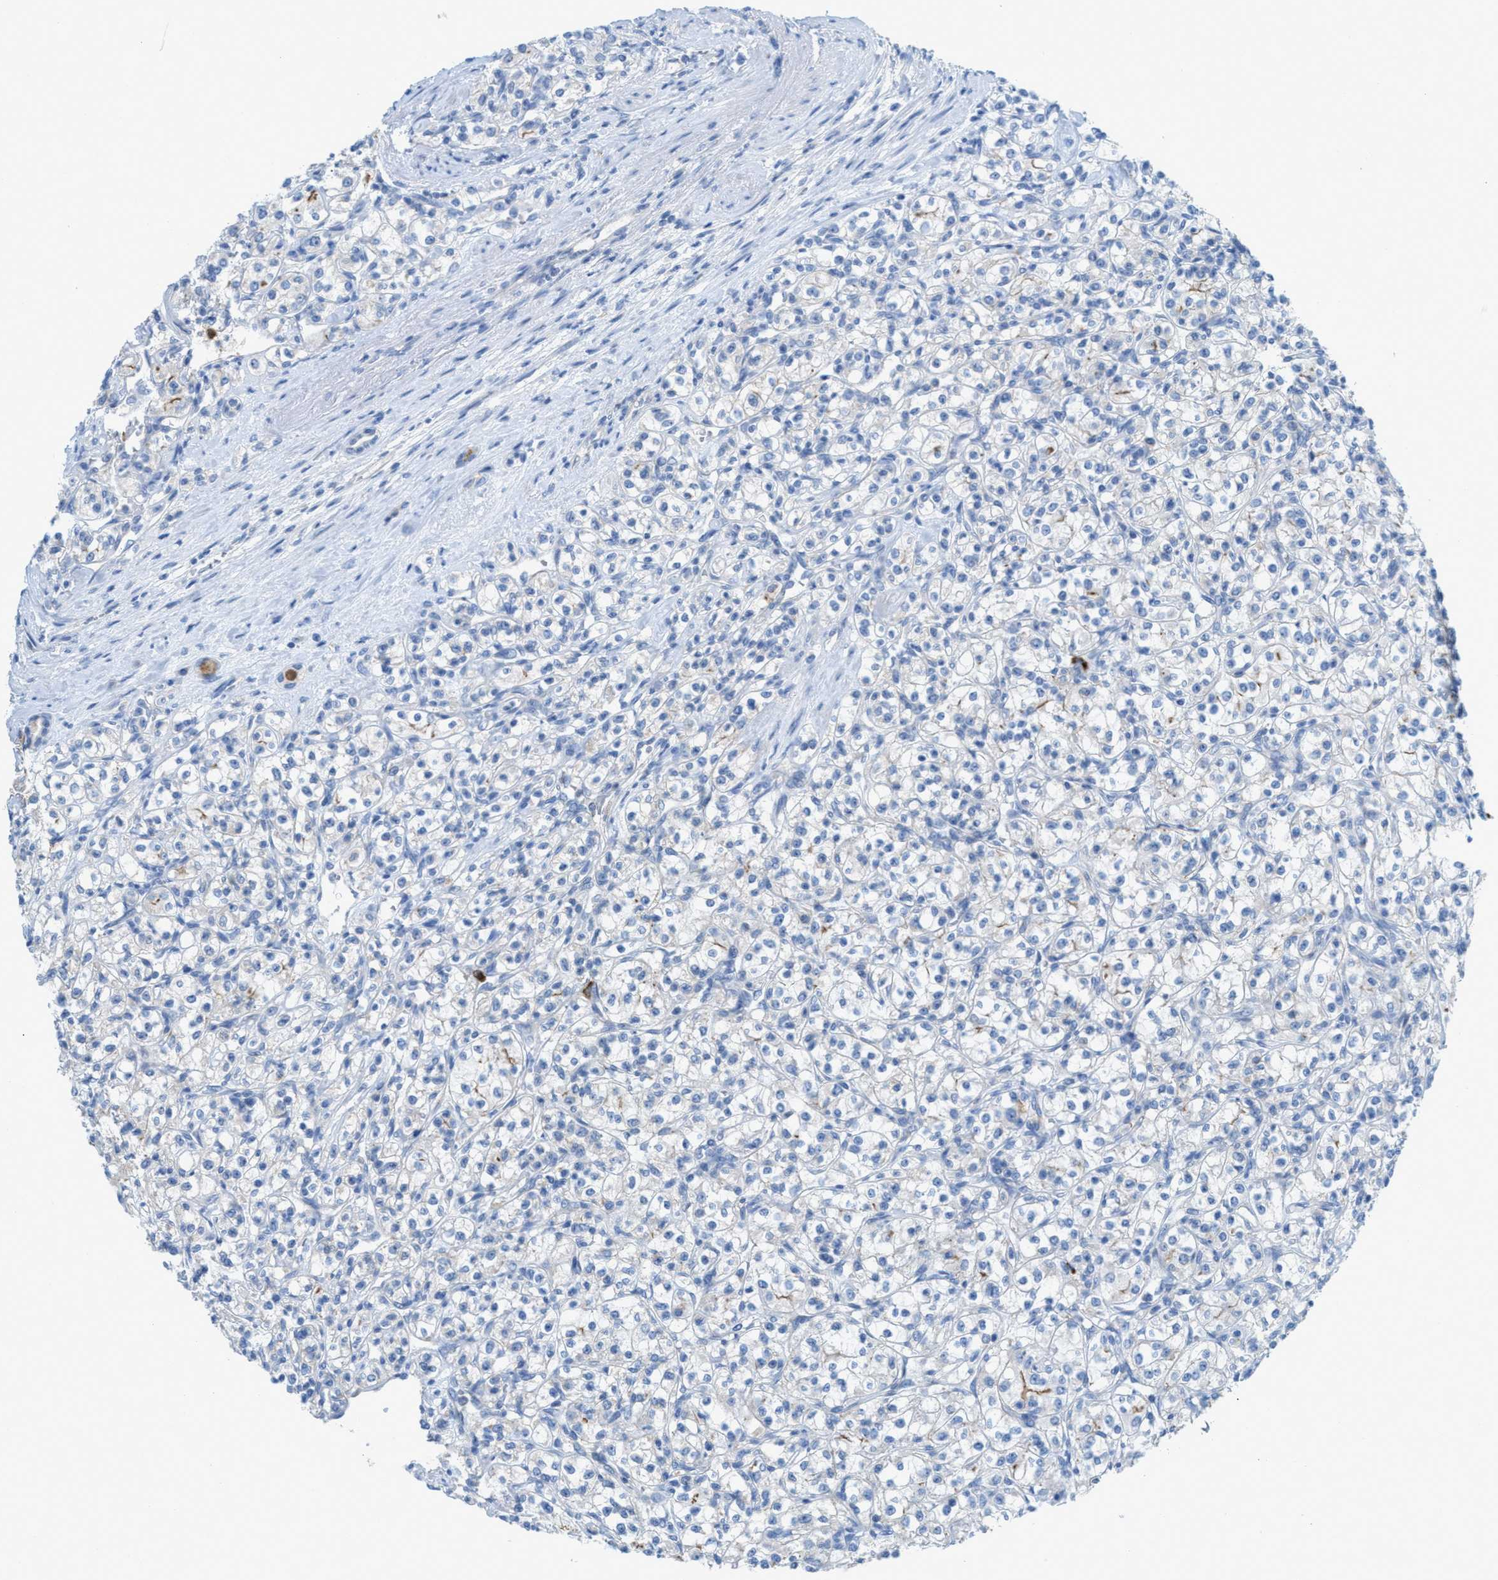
{"staining": {"intensity": "negative", "quantity": "none", "location": "none"}, "tissue": "renal cancer", "cell_type": "Tumor cells", "image_type": "cancer", "snomed": [{"axis": "morphology", "description": "Adenocarcinoma, NOS"}, {"axis": "topography", "description": "Kidney"}], "caption": "IHC photomicrograph of neoplastic tissue: renal cancer stained with DAB reveals no significant protein expression in tumor cells.", "gene": "CMTM1", "patient": {"sex": "male", "age": 77}}